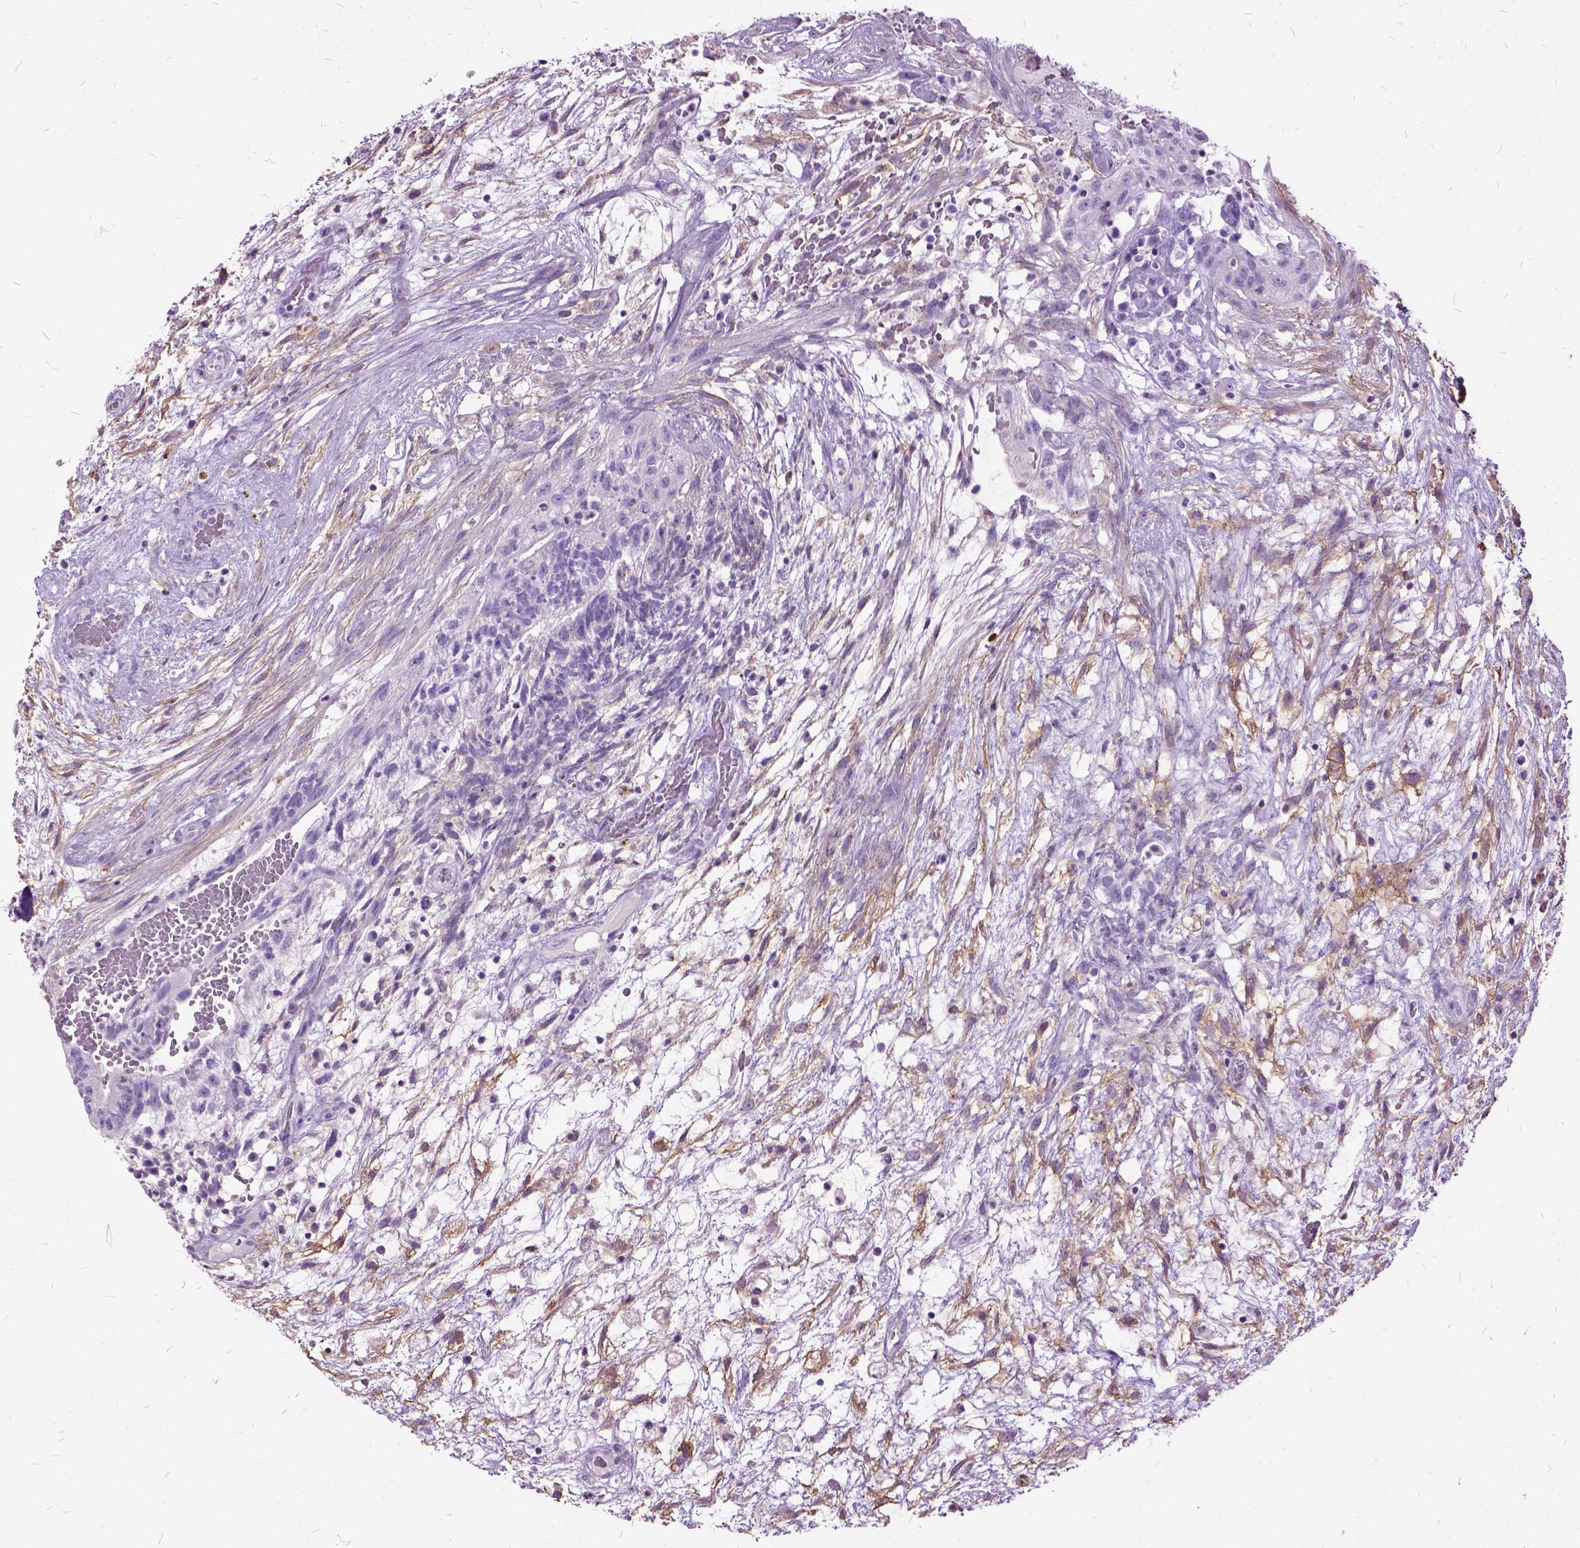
{"staining": {"intensity": "negative", "quantity": "none", "location": "none"}, "tissue": "testis cancer", "cell_type": "Tumor cells", "image_type": "cancer", "snomed": [{"axis": "morphology", "description": "Normal tissue, NOS"}, {"axis": "morphology", "description": "Carcinoma, Embryonal, NOS"}, {"axis": "topography", "description": "Testis"}], "caption": "IHC of testis cancer (embryonal carcinoma) exhibits no expression in tumor cells.", "gene": "MME", "patient": {"sex": "male", "age": 32}}